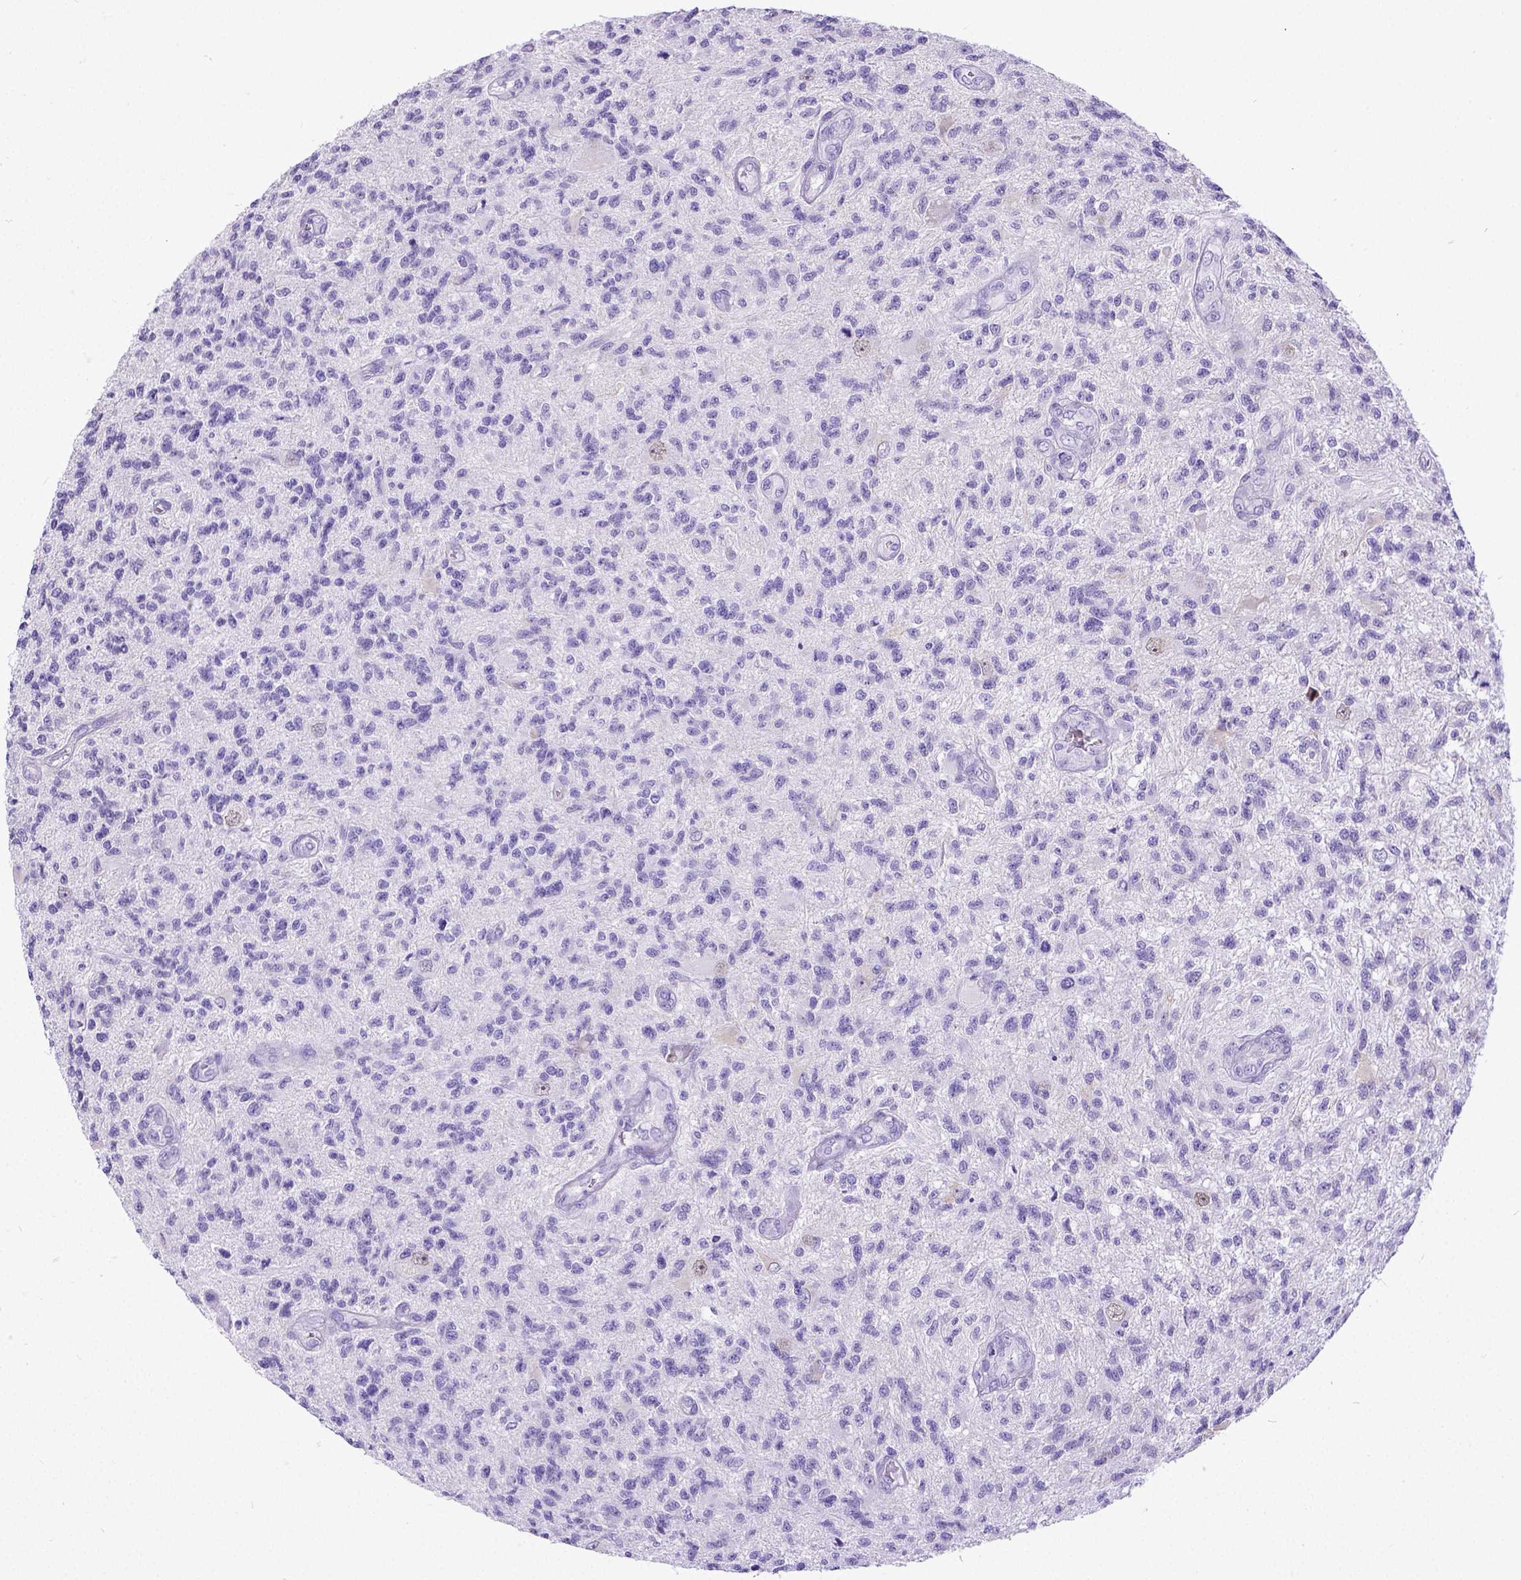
{"staining": {"intensity": "negative", "quantity": "none", "location": "none"}, "tissue": "glioma", "cell_type": "Tumor cells", "image_type": "cancer", "snomed": [{"axis": "morphology", "description": "Glioma, malignant, High grade"}, {"axis": "topography", "description": "Brain"}], "caption": "DAB (3,3'-diaminobenzidine) immunohistochemical staining of glioma demonstrates no significant staining in tumor cells.", "gene": "SATB2", "patient": {"sex": "male", "age": 56}}